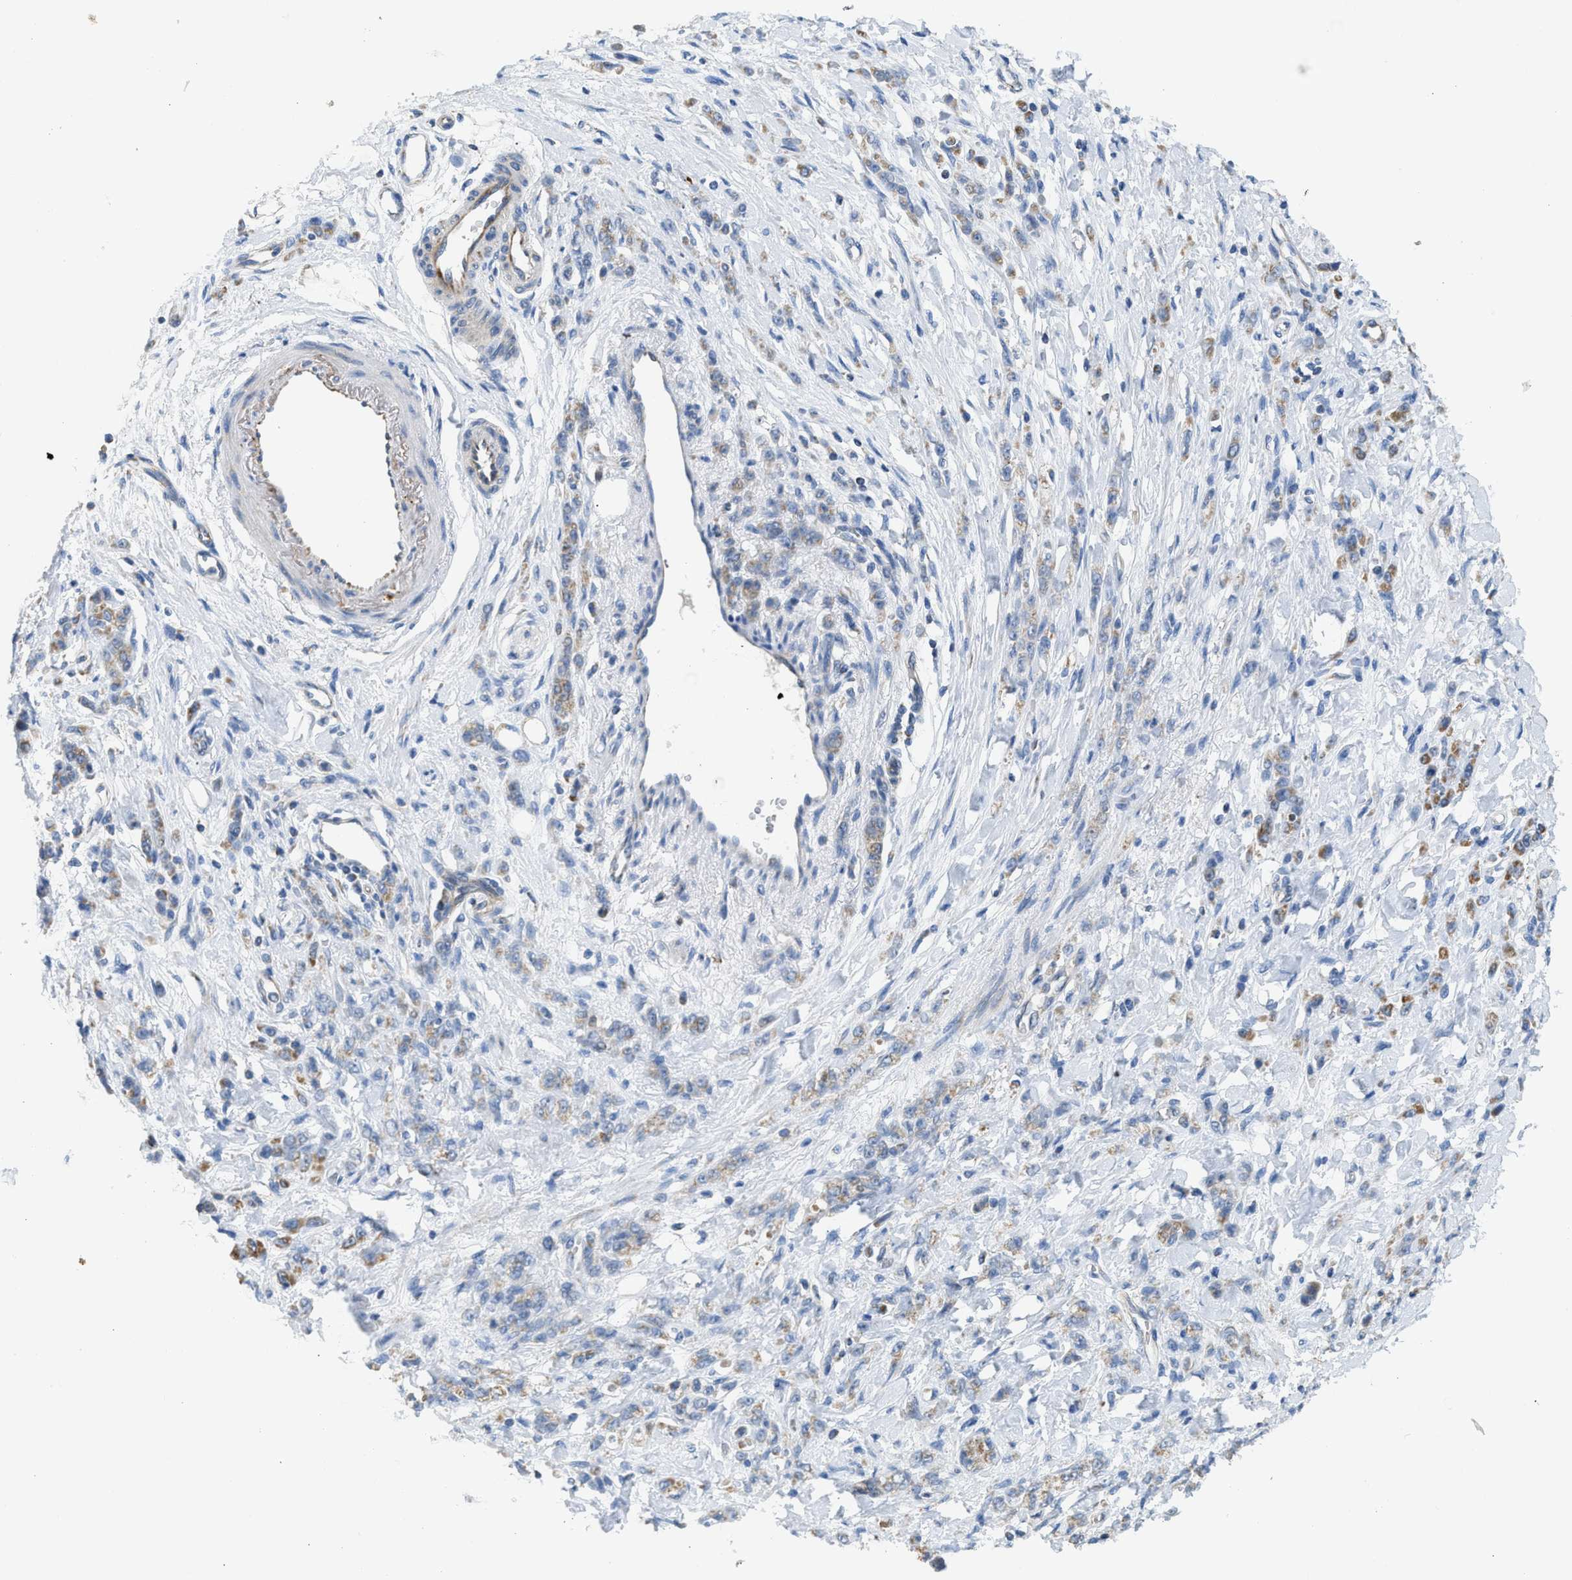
{"staining": {"intensity": "moderate", "quantity": "25%-75%", "location": "cytoplasmic/membranous"}, "tissue": "stomach cancer", "cell_type": "Tumor cells", "image_type": "cancer", "snomed": [{"axis": "morphology", "description": "Normal tissue, NOS"}, {"axis": "morphology", "description": "Adenocarcinoma, NOS"}, {"axis": "topography", "description": "Stomach"}], "caption": "Protein expression by IHC exhibits moderate cytoplasmic/membranous staining in about 25%-75% of tumor cells in stomach cancer (adenocarcinoma).", "gene": "GOT2", "patient": {"sex": "male", "age": 82}}